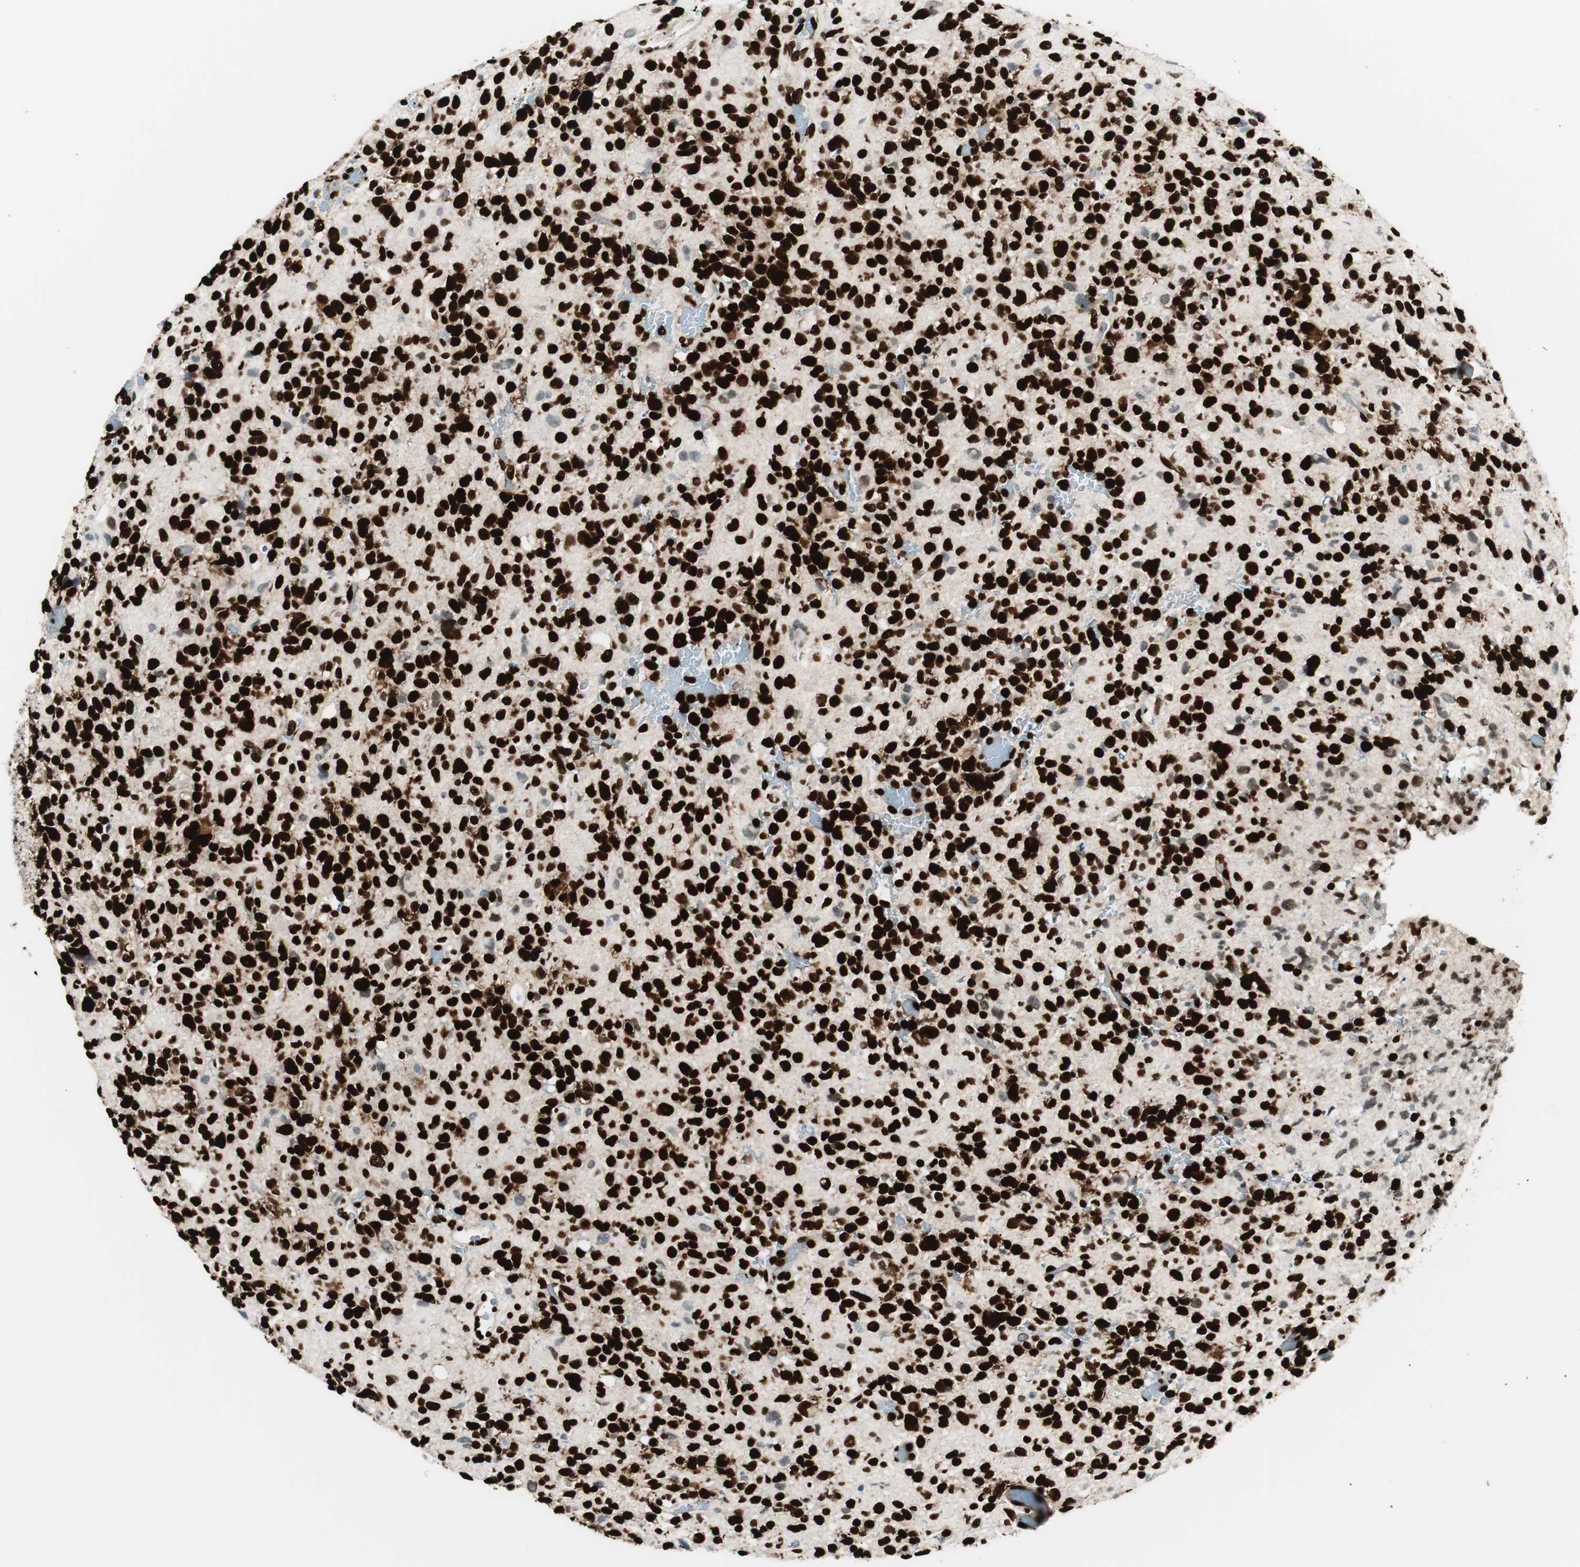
{"staining": {"intensity": "strong", "quantity": ">75%", "location": "nuclear"}, "tissue": "glioma", "cell_type": "Tumor cells", "image_type": "cancer", "snomed": [{"axis": "morphology", "description": "Glioma, malignant, High grade"}, {"axis": "topography", "description": "Brain"}], "caption": "Protein expression by immunohistochemistry shows strong nuclear positivity in approximately >75% of tumor cells in high-grade glioma (malignant).", "gene": "EWSR1", "patient": {"sex": "male", "age": 48}}